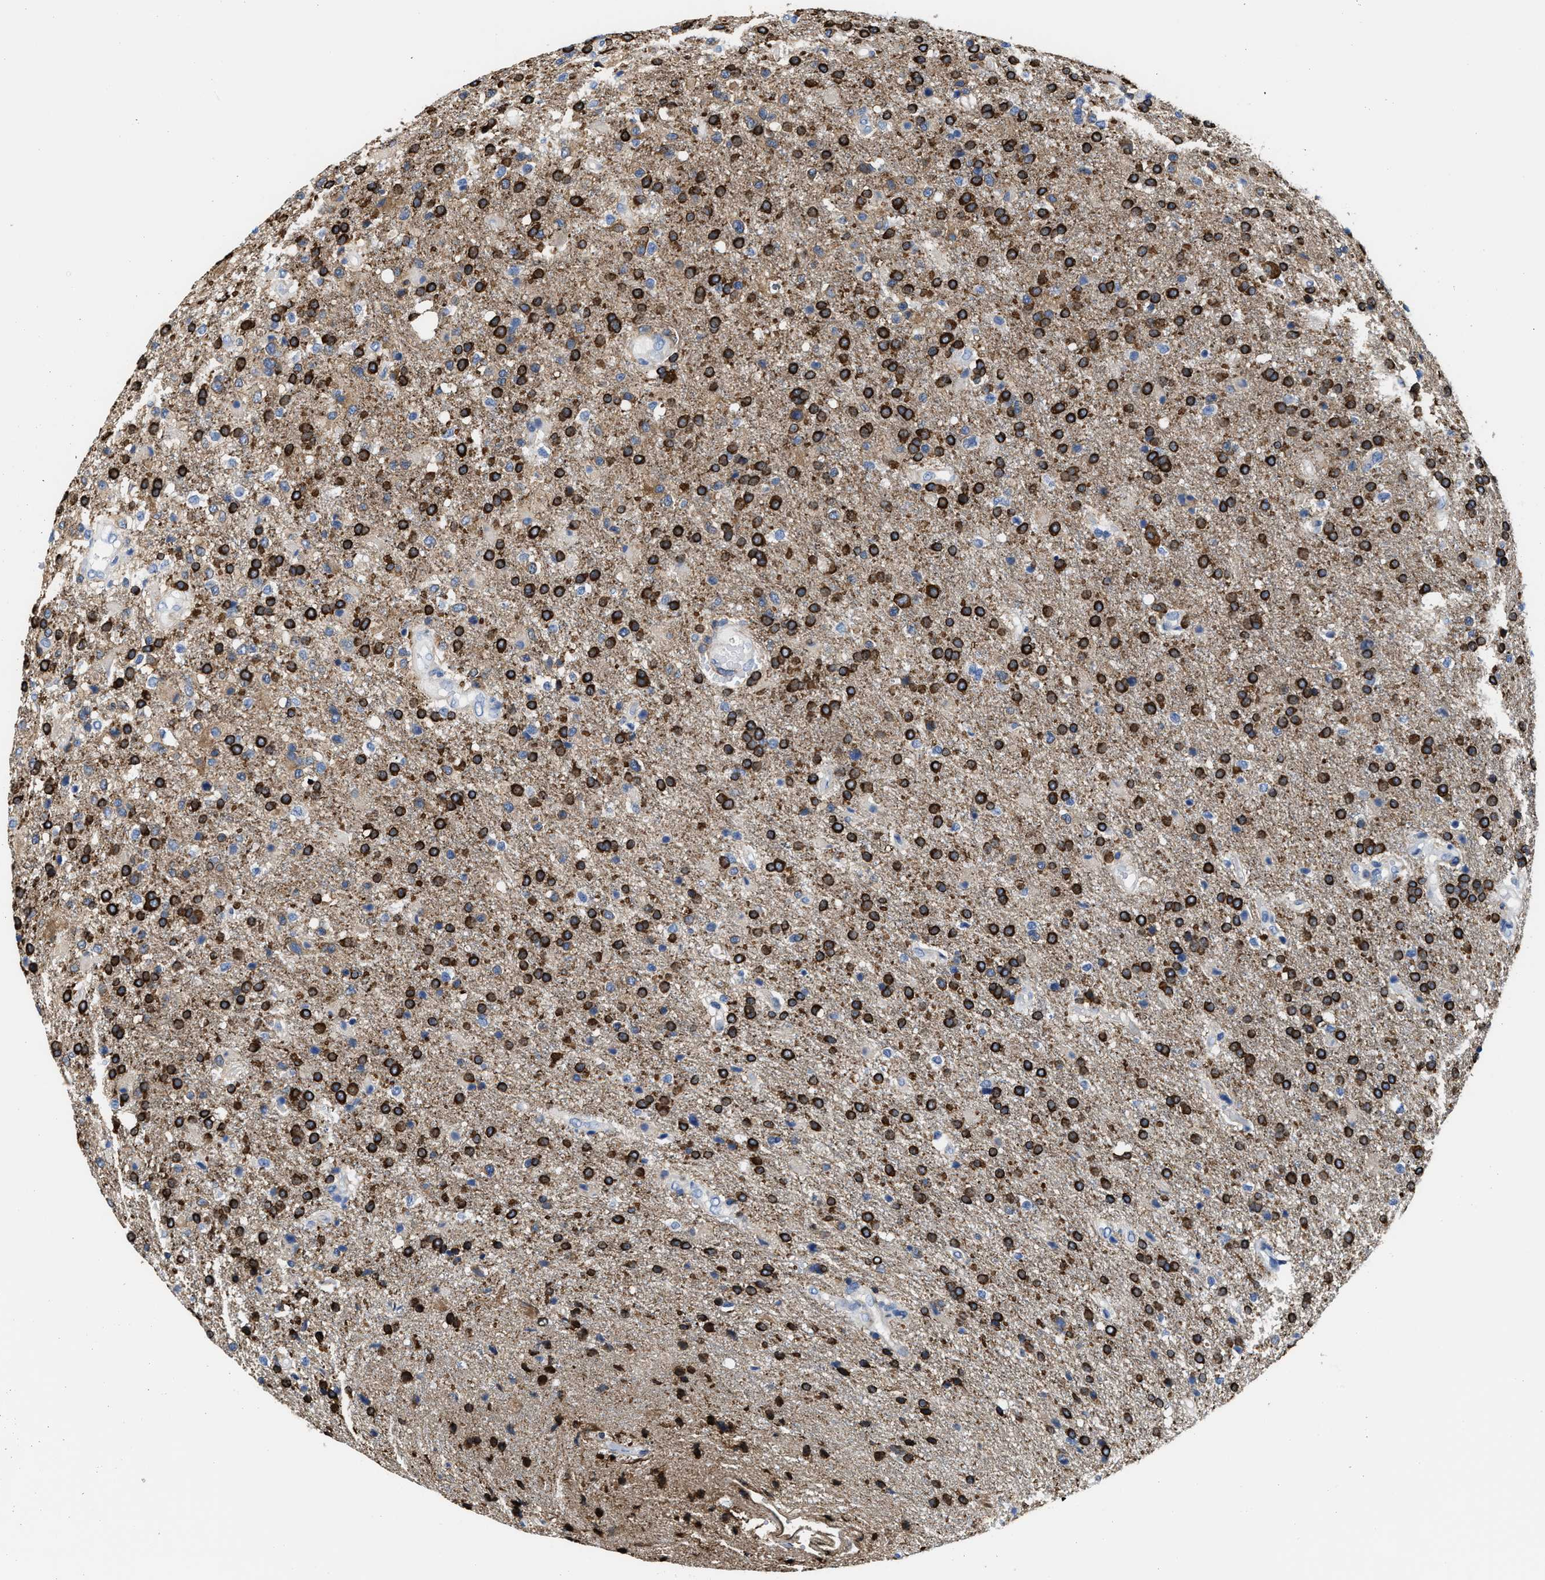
{"staining": {"intensity": "strong", "quantity": ">75%", "location": "cytoplasmic/membranous"}, "tissue": "glioma", "cell_type": "Tumor cells", "image_type": "cancer", "snomed": [{"axis": "morphology", "description": "Glioma, malignant, High grade"}, {"axis": "topography", "description": "Brain"}], "caption": "Protein analysis of glioma tissue exhibits strong cytoplasmic/membranous expression in about >75% of tumor cells.", "gene": "DSCAM", "patient": {"sex": "male", "age": 72}}